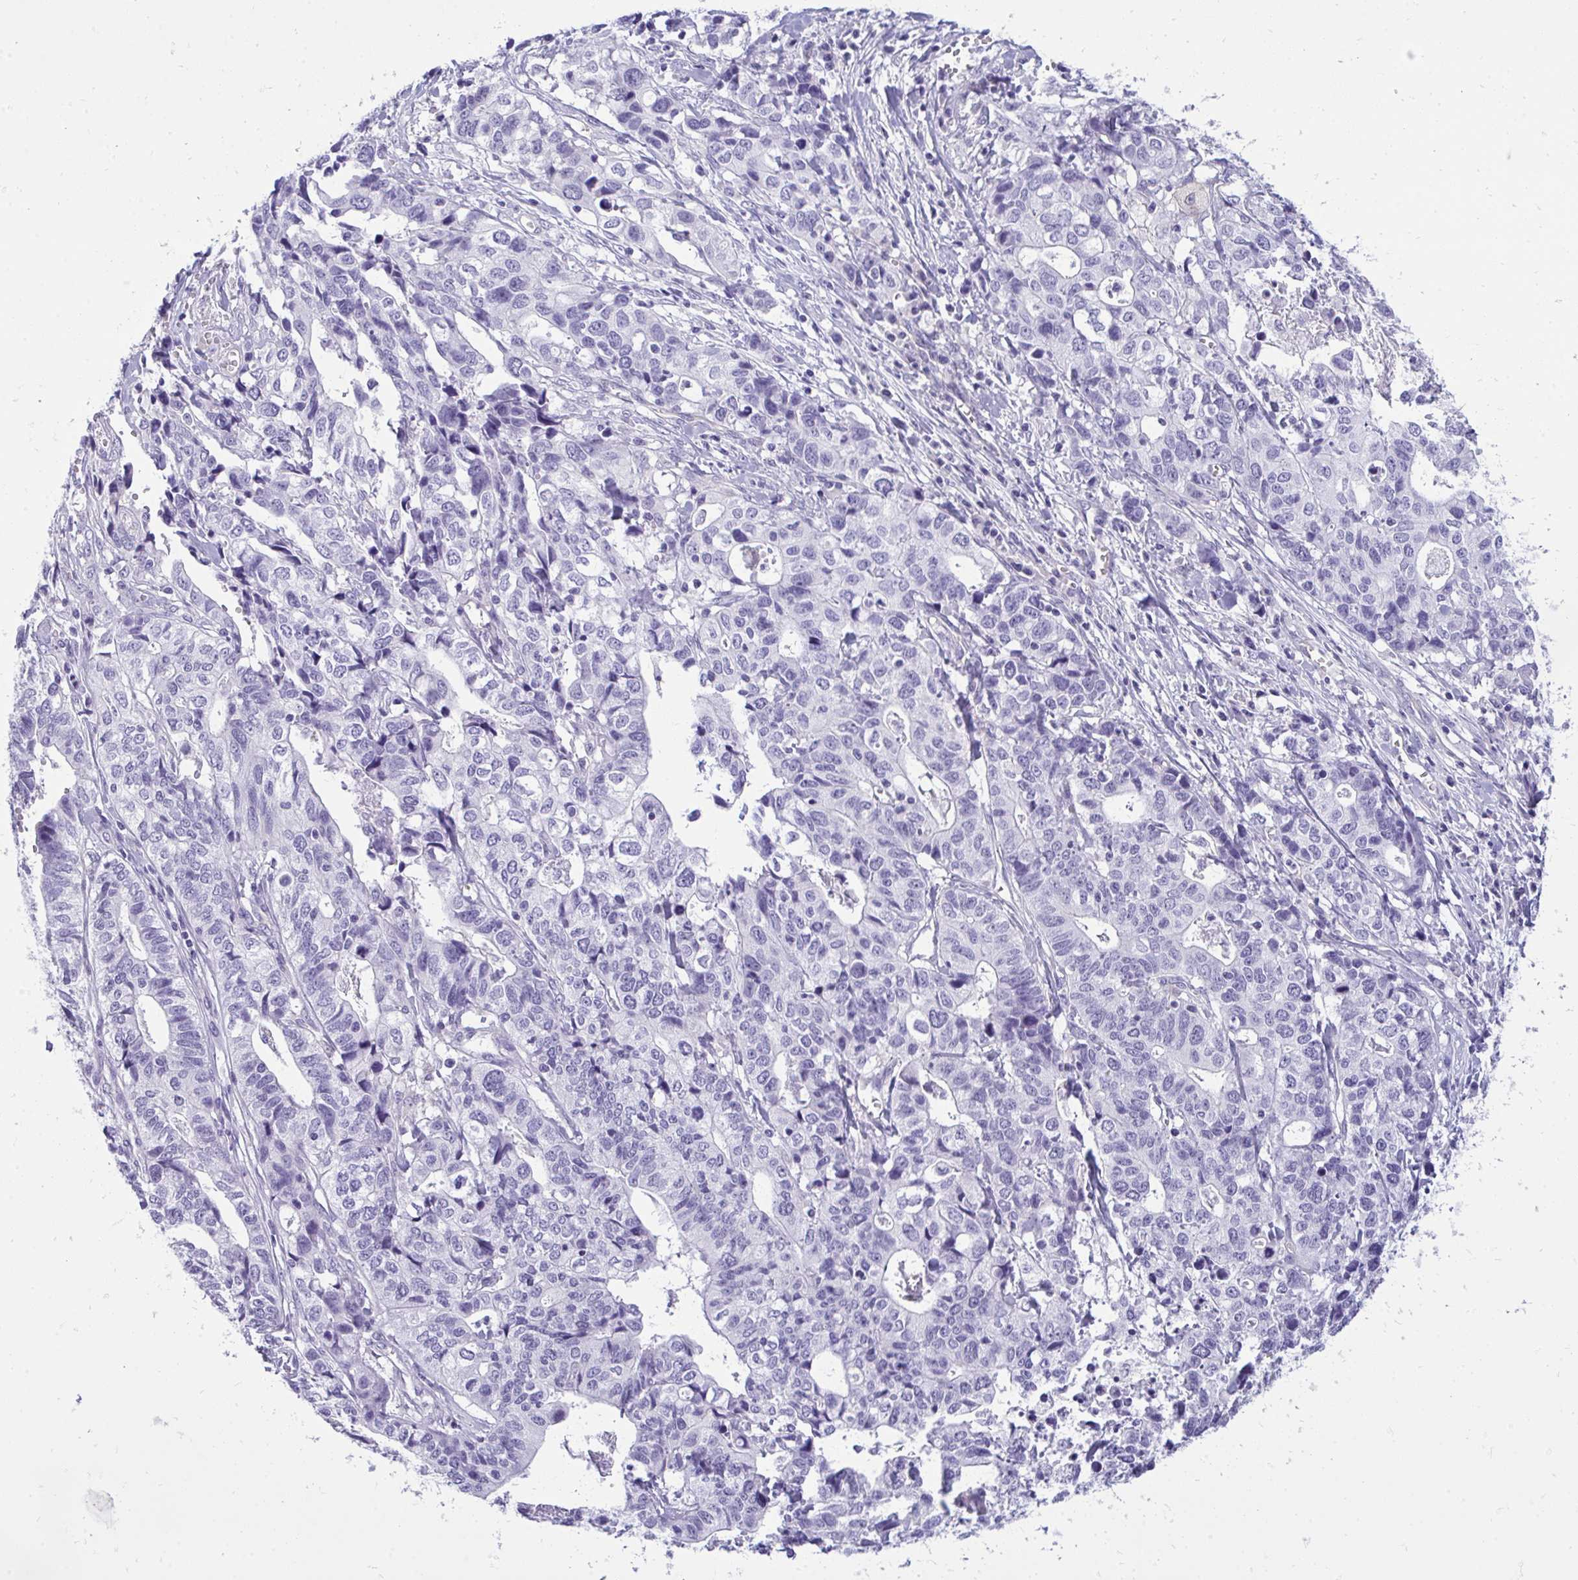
{"staining": {"intensity": "negative", "quantity": "none", "location": "none"}, "tissue": "stomach cancer", "cell_type": "Tumor cells", "image_type": "cancer", "snomed": [{"axis": "morphology", "description": "Adenocarcinoma, NOS"}, {"axis": "topography", "description": "Stomach, upper"}], "caption": "There is no significant staining in tumor cells of adenocarcinoma (stomach).", "gene": "FABP3", "patient": {"sex": "female", "age": 67}}